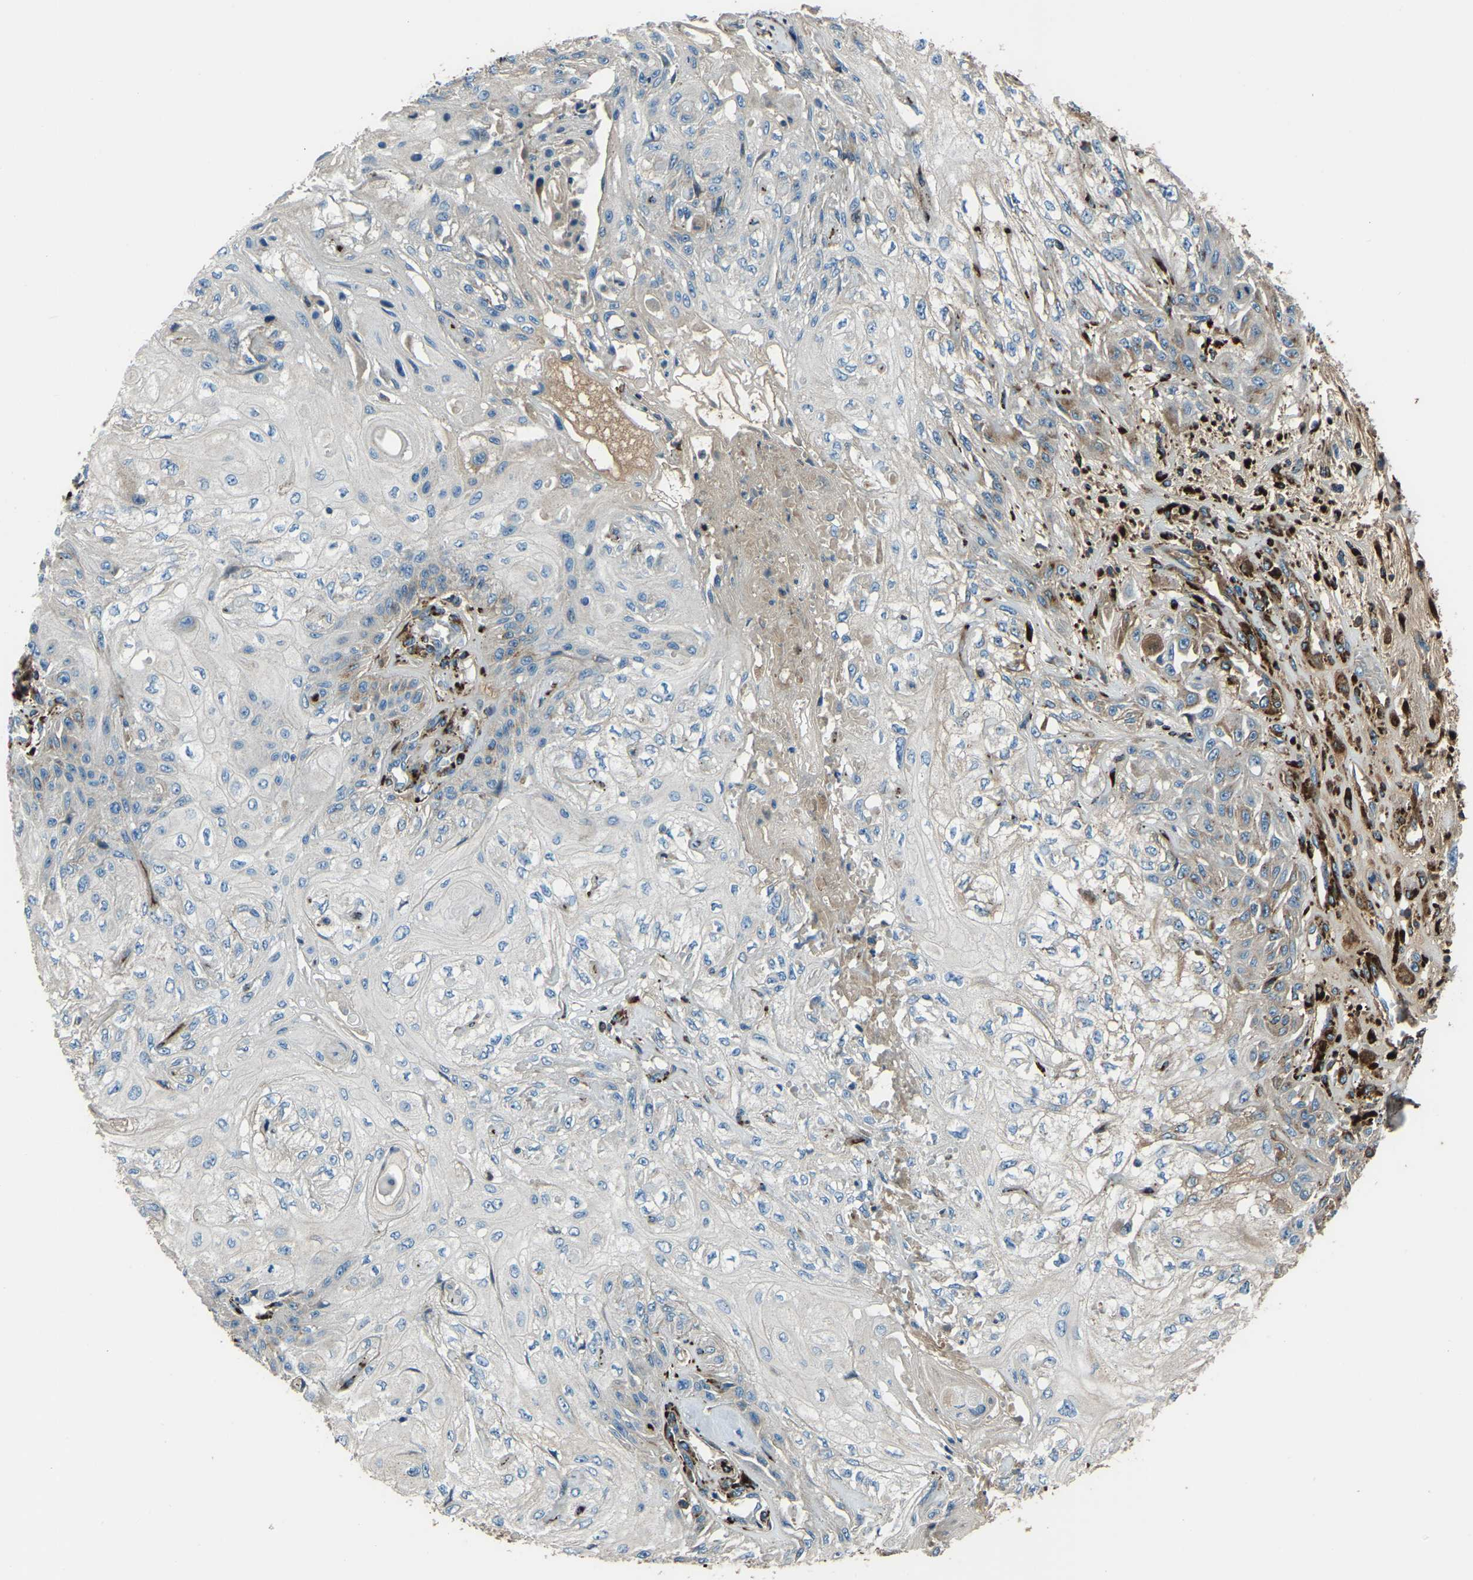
{"staining": {"intensity": "negative", "quantity": "none", "location": "none"}, "tissue": "skin cancer", "cell_type": "Tumor cells", "image_type": "cancer", "snomed": [{"axis": "morphology", "description": "Squamous cell carcinoma, NOS"}, {"axis": "morphology", "description": "Squamous cell carcinoma, metastatic, NOS"}, {"axis": "topography", "description": "Skin"}, {"axis": "topography", "description": "Lymph node"}], "caption": "IHC of human skin cancer (squamous cell carcinoma) exhibits no positivity in tumor cells.", "gene": "COL3A1", "patient": {"sex": "male", "age": 75}}